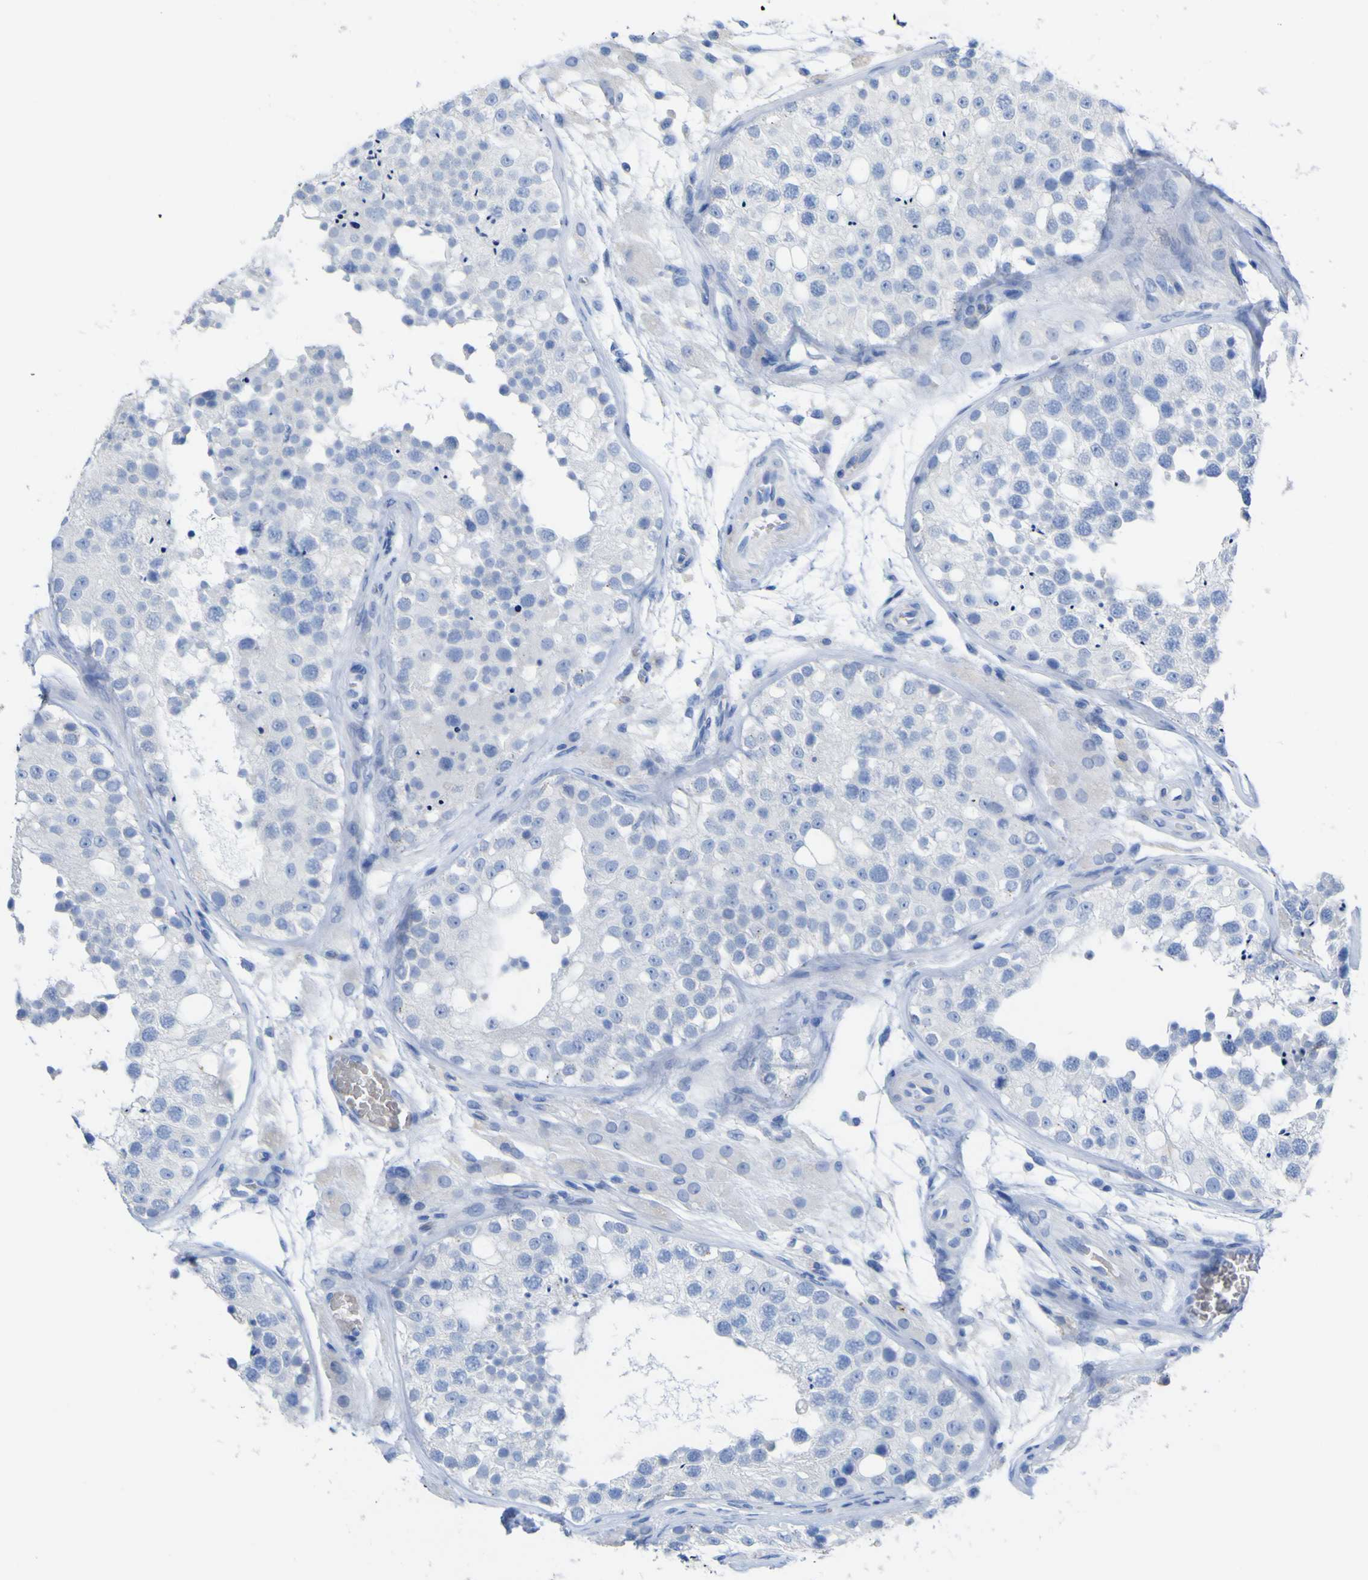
{"staining": {"intensity": "negative", "quantity": "none", "location": "none"}, "tissue": "testis", "cell_type": "Cells in seminiferous ducts", "image_type": "normal", "snomed": [{"axis": "morphology", "description": "Normal tissue, NOS"}, {"axis": "topography", "description": "Testis"}], "caption": "Immunohistochemistry (IHC) photomicrograph of benign testis: testis stained with DAB exhibits no significant protein expression in cells in seminiferous ducts. The staining is performed using DAB brown chromogen with nuclei counter-stained in using hematoxylin.", "gene": "GCM1", "patient": {"sex": "male", "age": 26}}